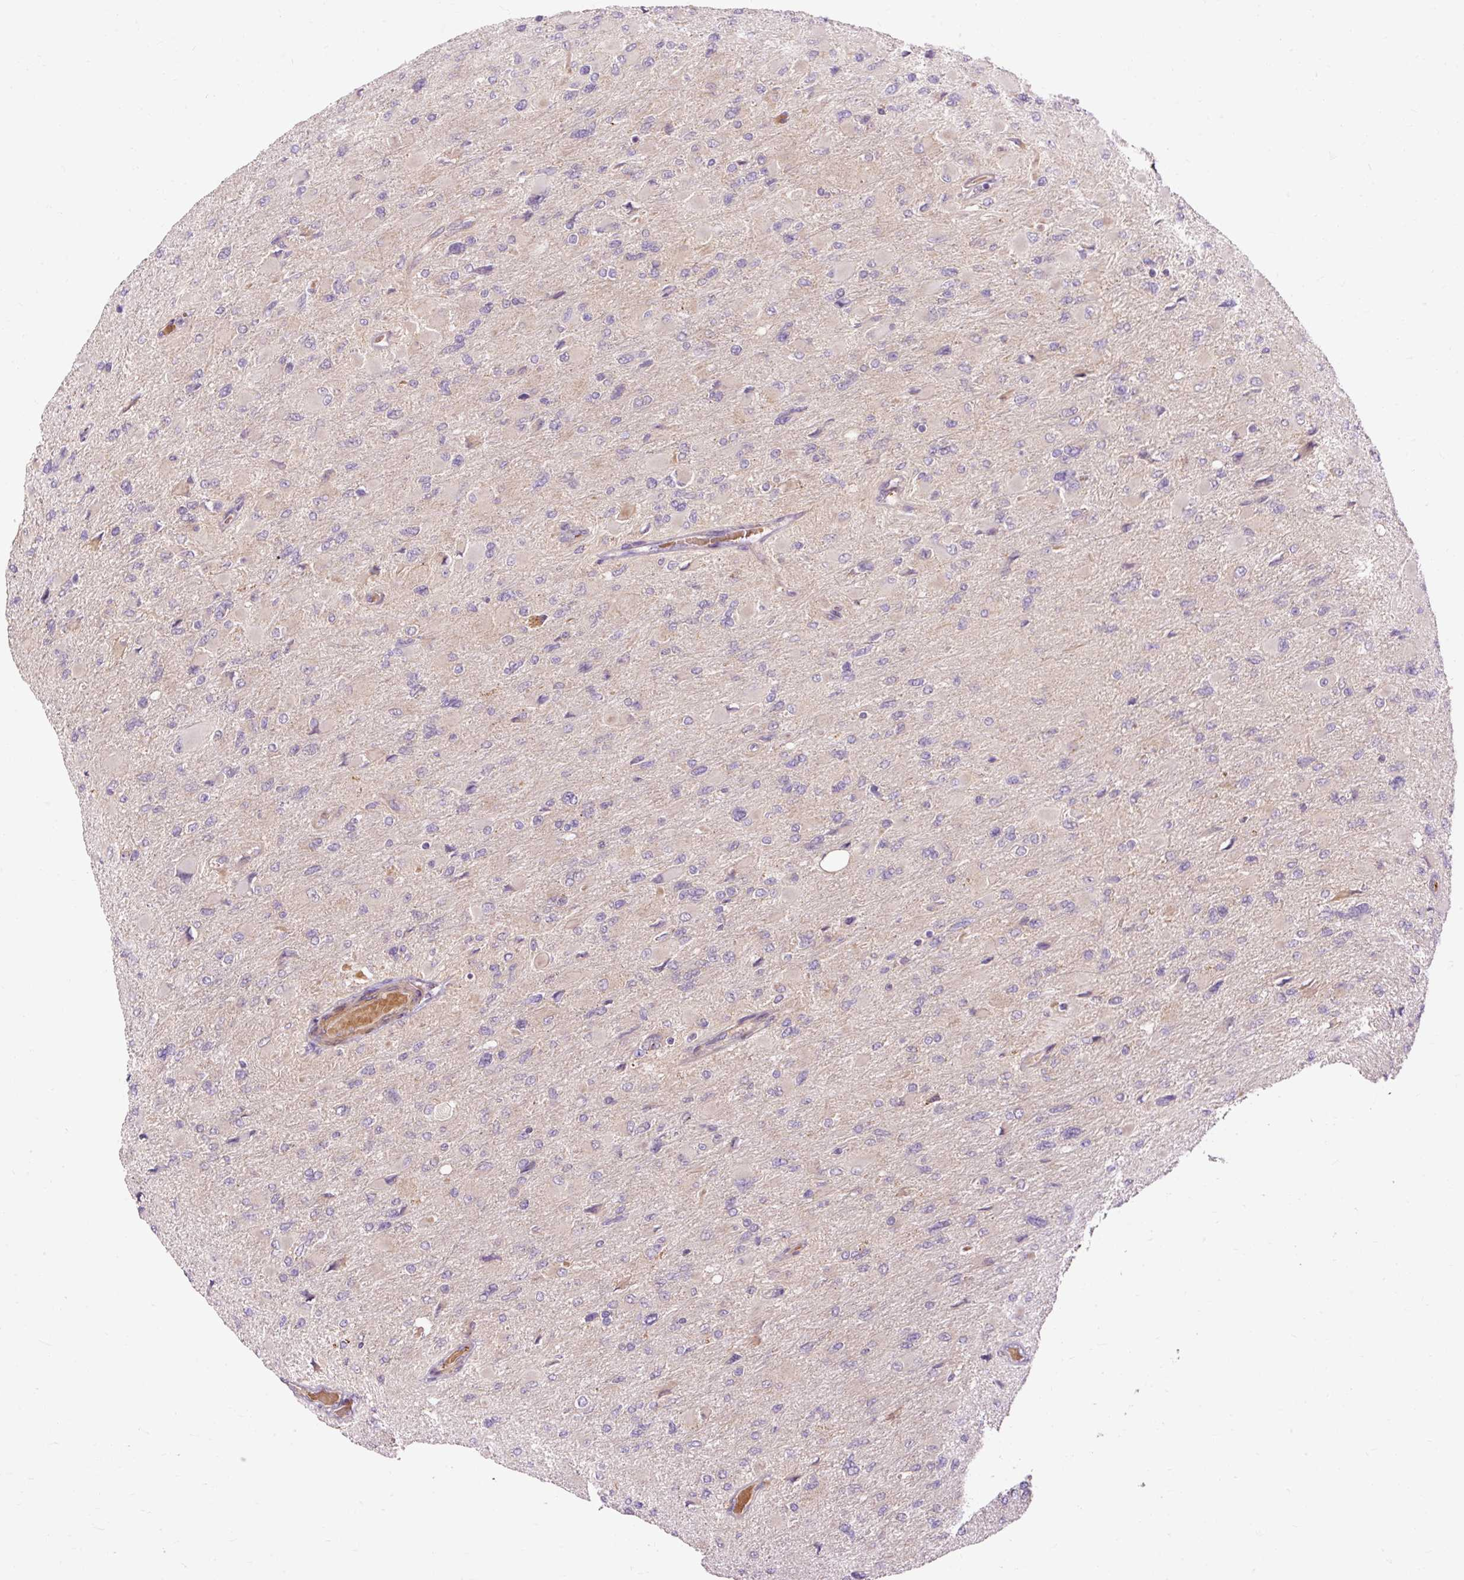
{"staining": {"intensity": "negative", "quantity": "none", "location": "none"}, "tissue": "glioma", "cell_type": "Tumor cells", "image_type": "cancer", "snomed": [{"axis": "morphology", "description": "Glioma, malignant, High grade"}, {"axis": "topography", "description": "Cerebral cortex"}], "caption": "High magnification brightfield microscopy of malignant glioma (high-grade) stained with DAB (brown) and counterstained with hematoxylin (blue): tumor cells show no significant staining.", "gene": "RIPOR3", "patient": {"sex": "female", "age": 36}}